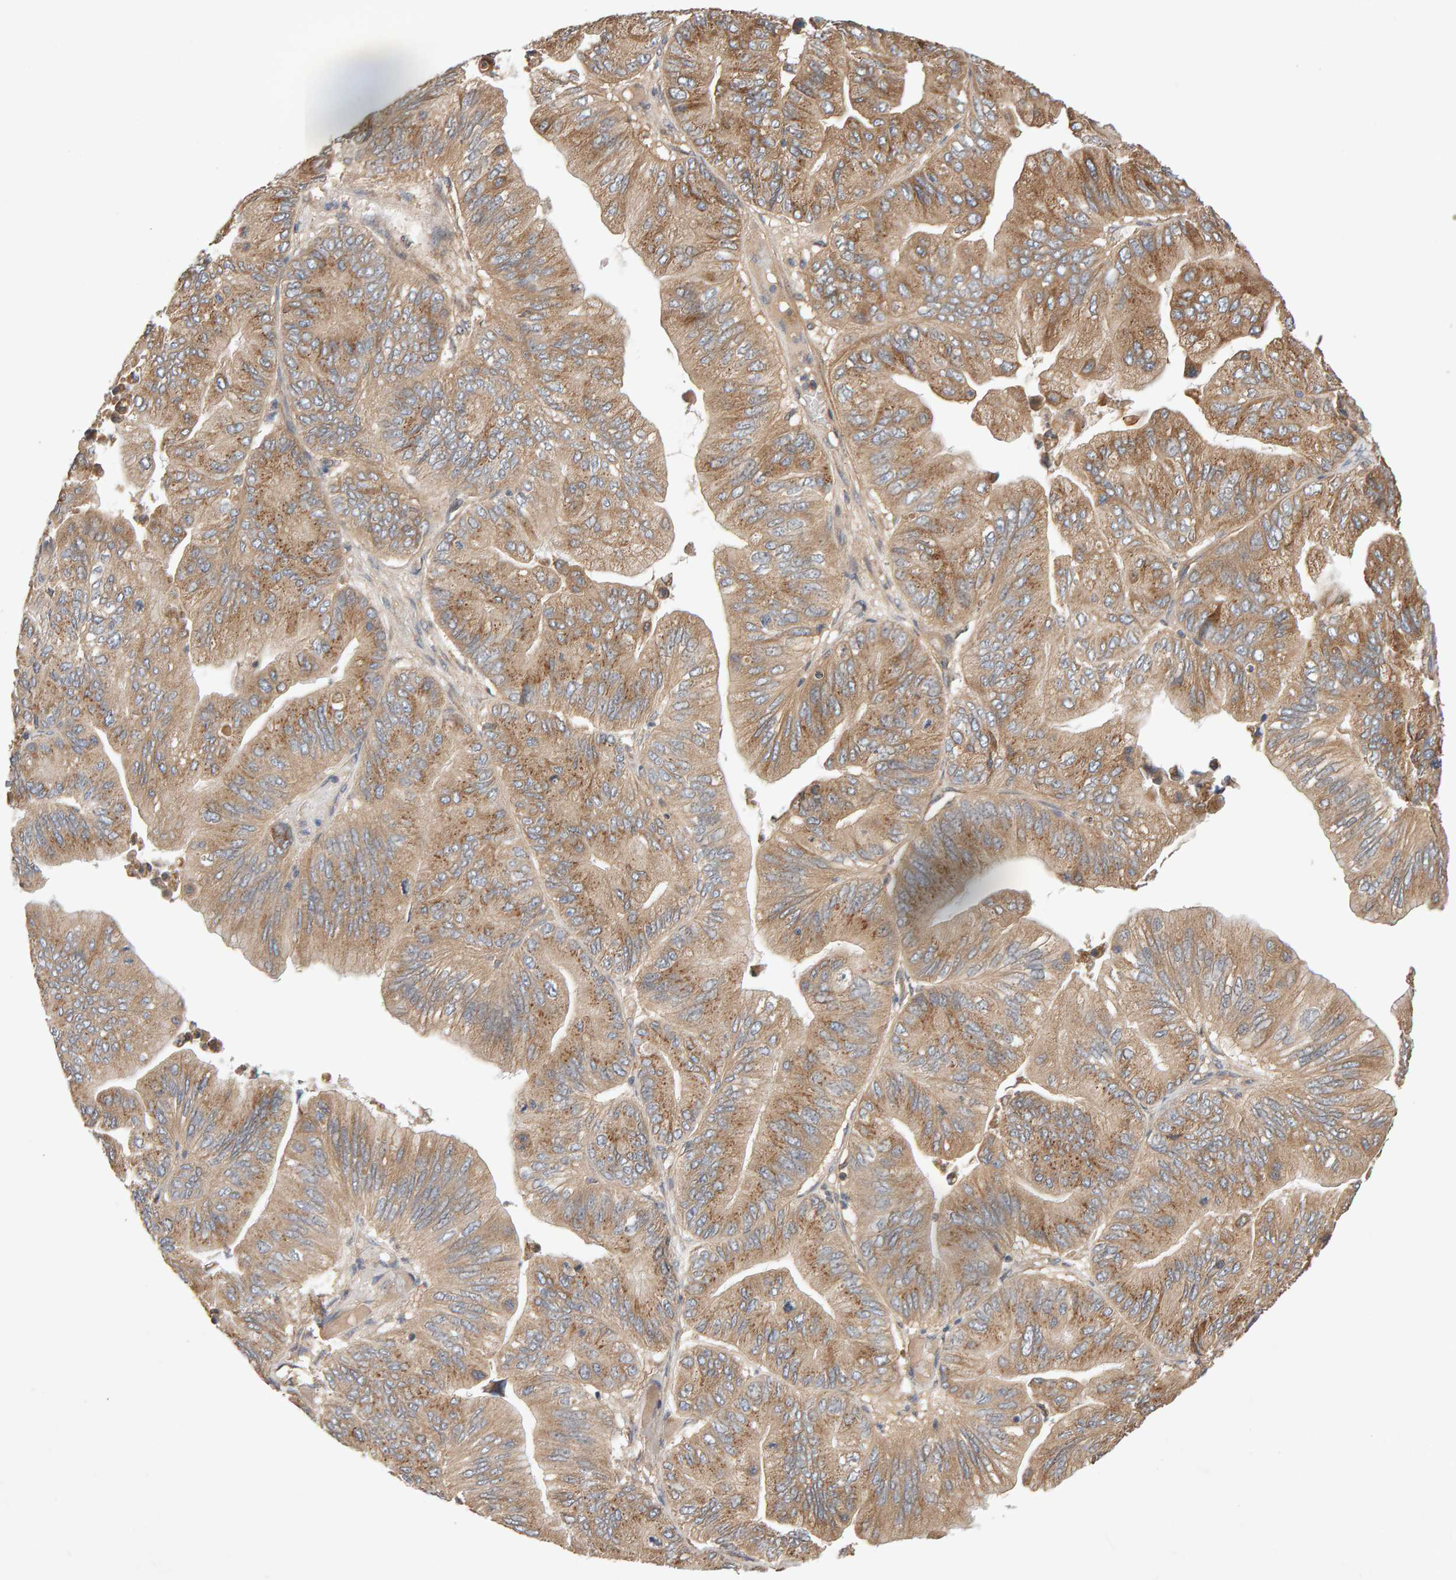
{"staining": {"intensity": "moderate", "quantity": ">75%", "location": "cytoplasmic/membranous"}, "tissue": "ovarian cancer", "cell_type": "Tumor cells", "image_type": "cancer", "snomed": [{"axis": "morphology", "description": "Cystadenocarcinoma, mucinous, NOS"}, {"axis": "topography", "description": "Ovary"}], "caption": "The image displays immunohistochemical staining of mucinous cystadenocarcinoma (ovarian). There is moderate cytoplasmic/membranous positivity is appreciated in approximately >75% of tumor cells.", "gene": "RNF19A", "patient": {"sex": "female", "age": 61}}